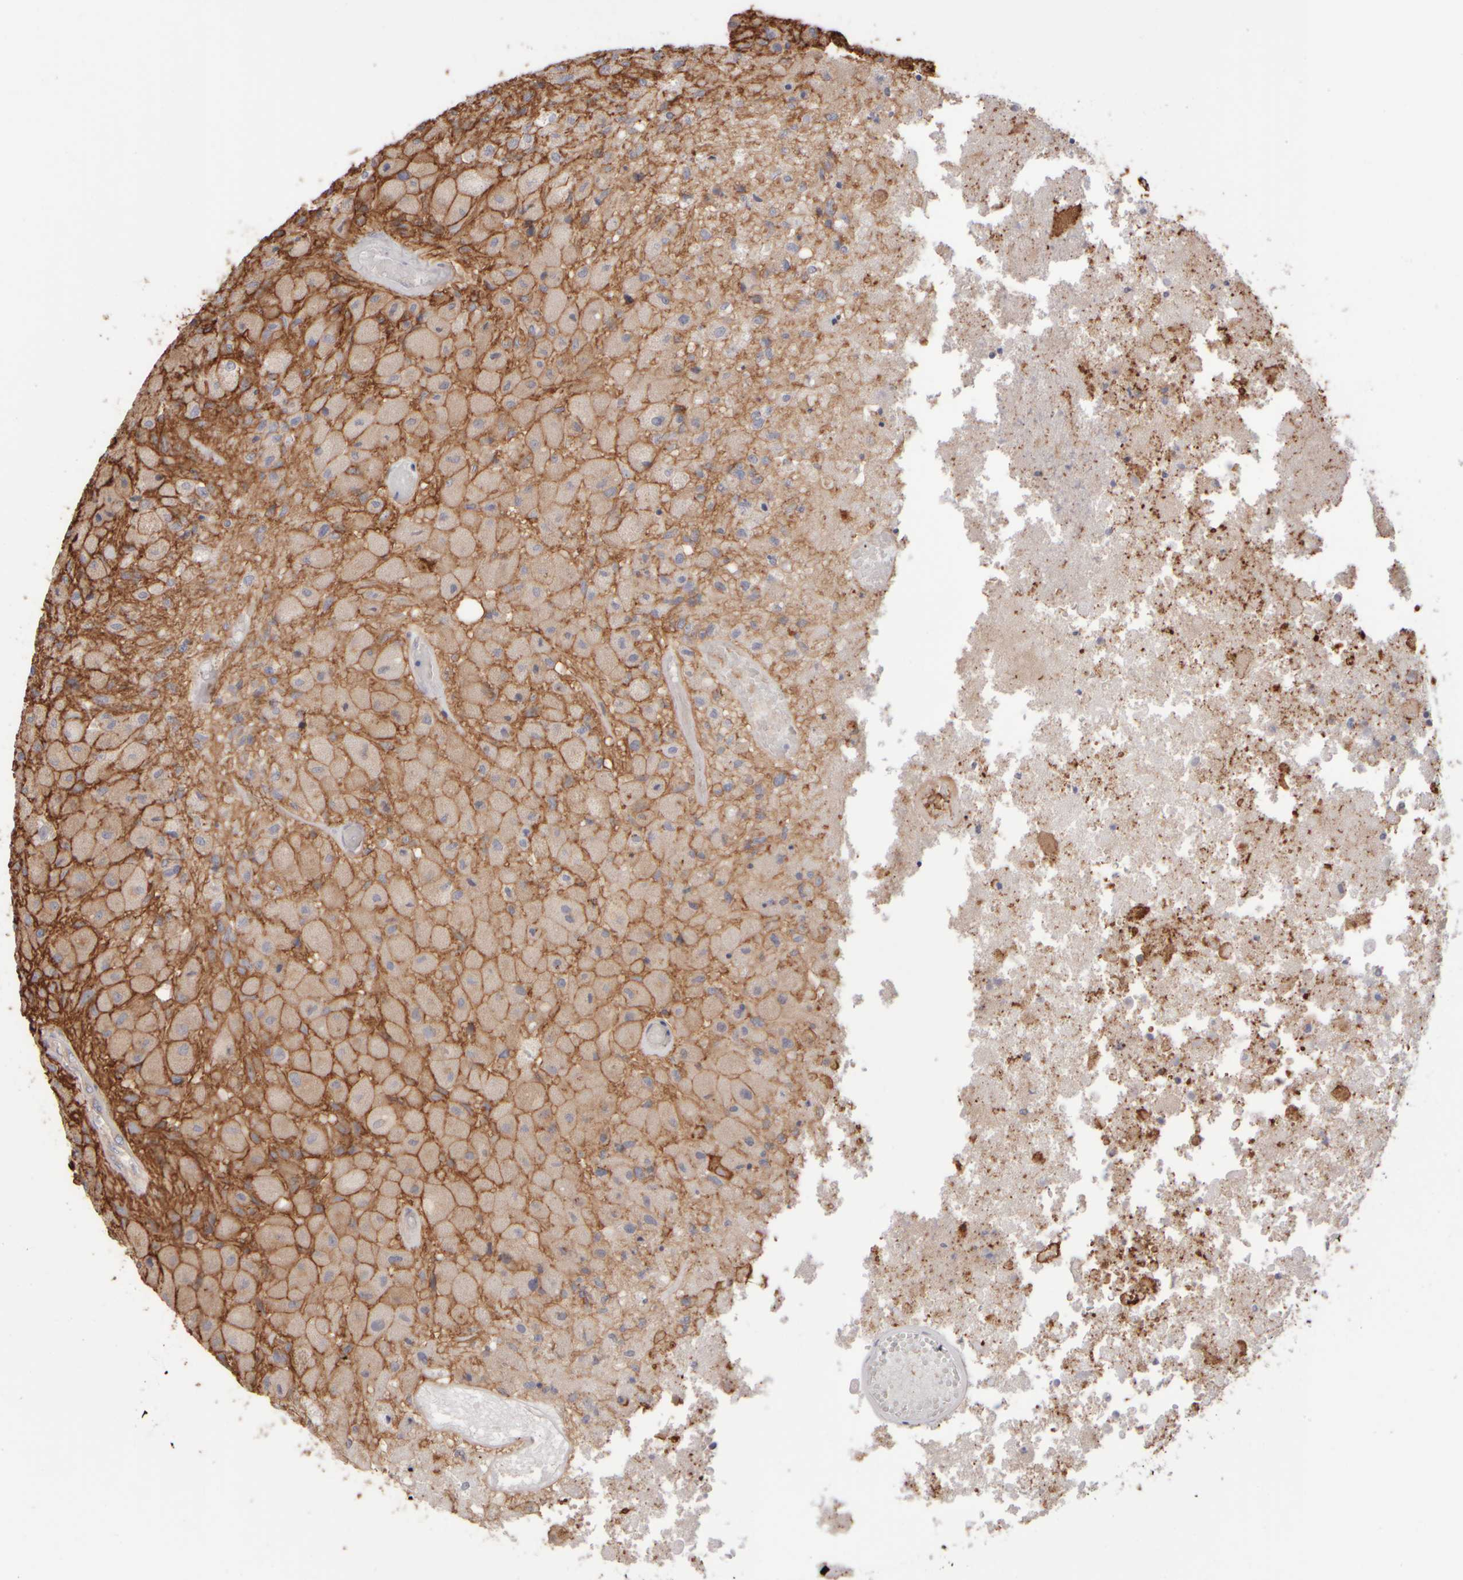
{"staining": {"intensity": "weak", "quantity": "<25%", "location": "cytoplasmic/membranous"}, "tissue": "glioma", "cell_type": "Tumor cells", "image_type": "cancer", "snomed": [{"axis": "morphology", "description": "Normal tissue, NOS"}, {"axis": "morphology", "description": "Glioma, malignant, High grade"}, {"axis": "topography", "description": "Cerebral cortex"}], "caption": "Immunohistochemical staining of human glioma exhibits no significant expression in tumor cells. (DAB immunohistochemistry (IHC) visualized using brightfield microscopy, high magnification).", "gene": "GOPC", "patient": {"sex": "male", "age": 77}}